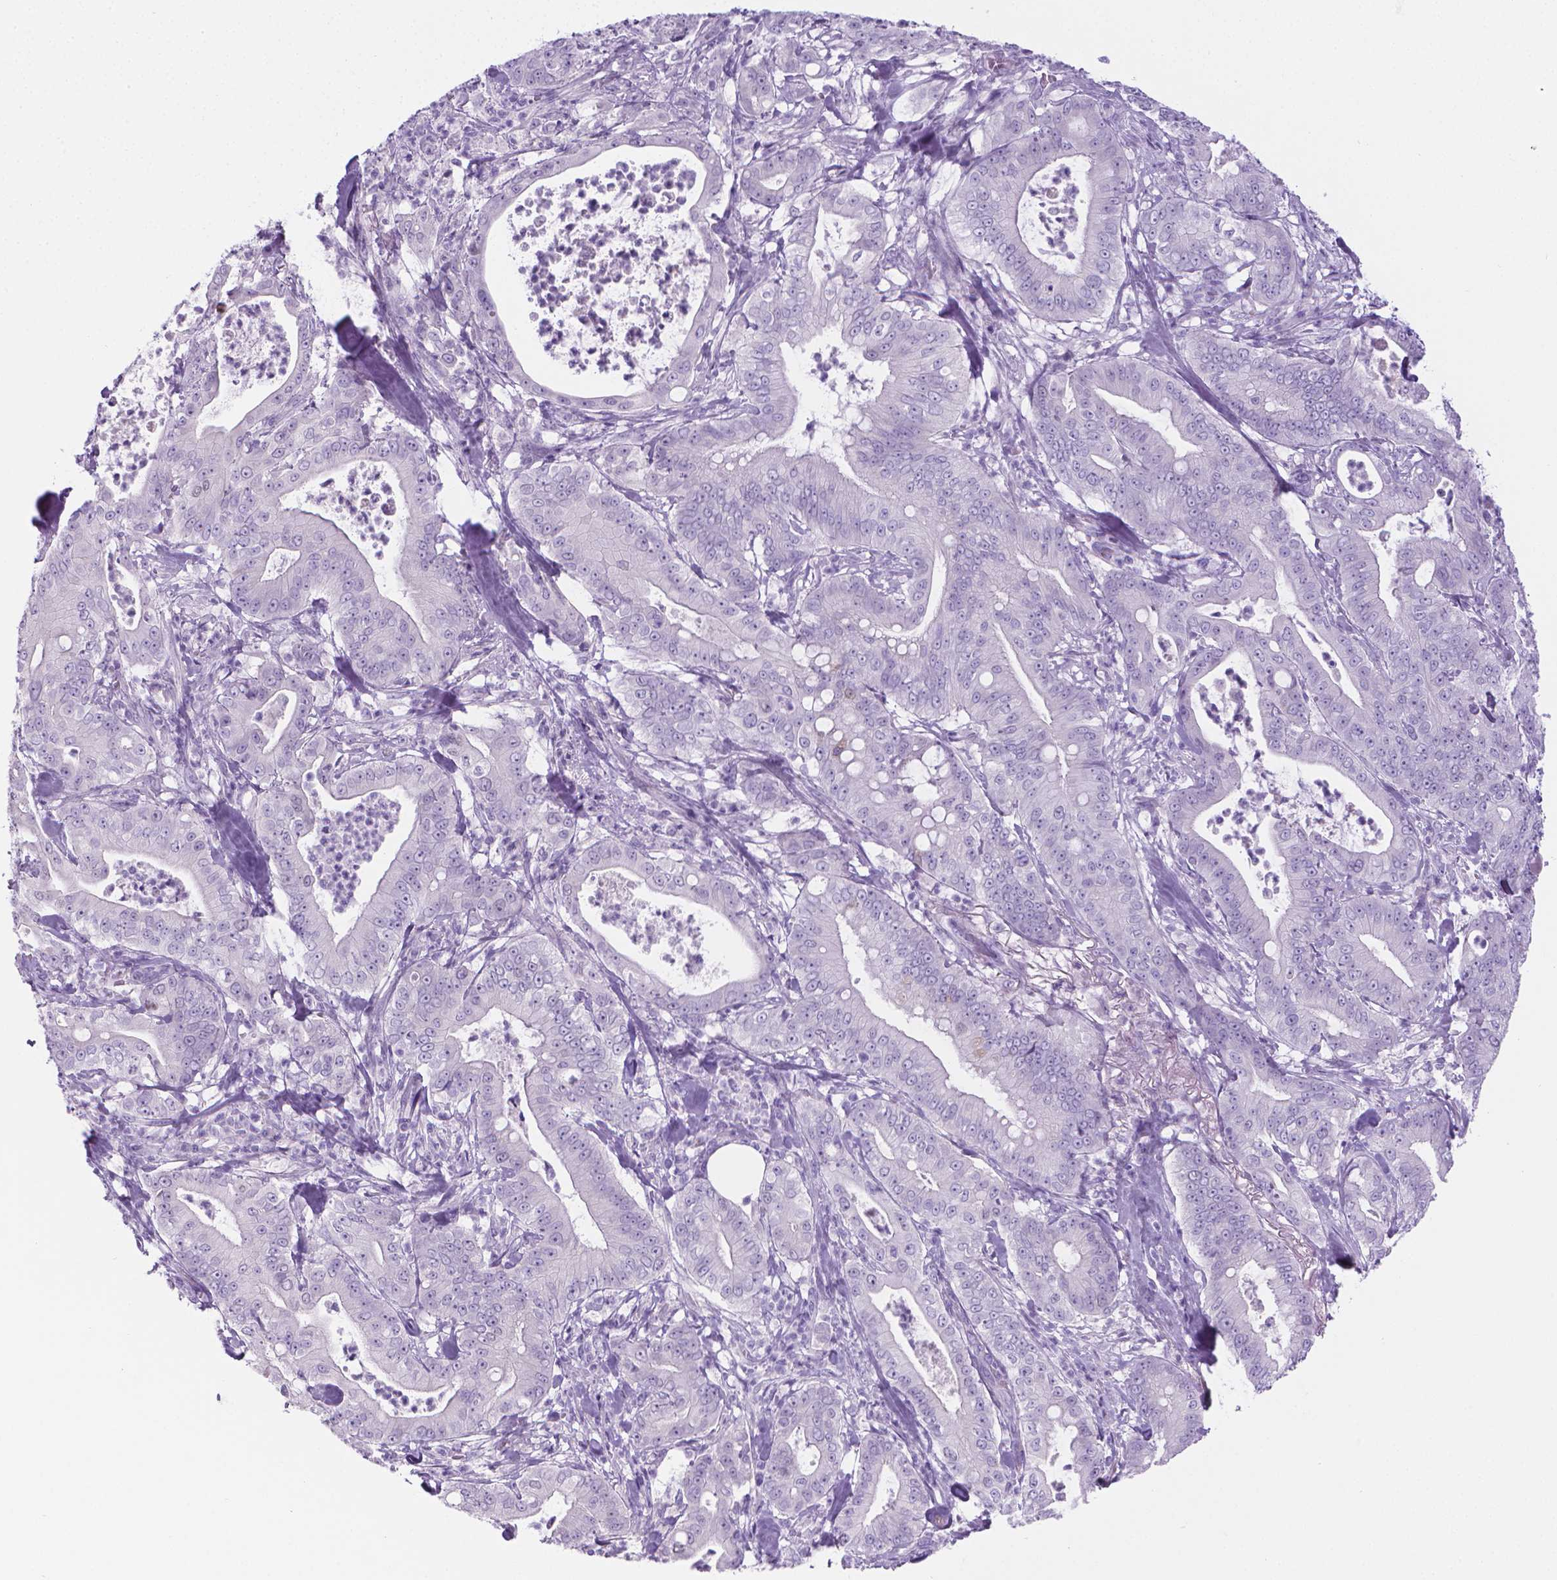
{"staining": {"intensity": "negative", "quantity": "none", "location": "none"}, "tissue": "pancreatic cancer", "cell_type": "Tumor cells", "image_type": "cancer", "snomed": [{"axis": "morphology", "description": "Adenocarcinoma, NOS"}, {"axis": "topography", "description": "Pancreas"}], "caption": "Protein analysis of pancreatic adenocarcinoma reveals no significant positivity in tumor cells.", "gene": "SPAG6", "patient": {"sex": "male", "age": 71}}